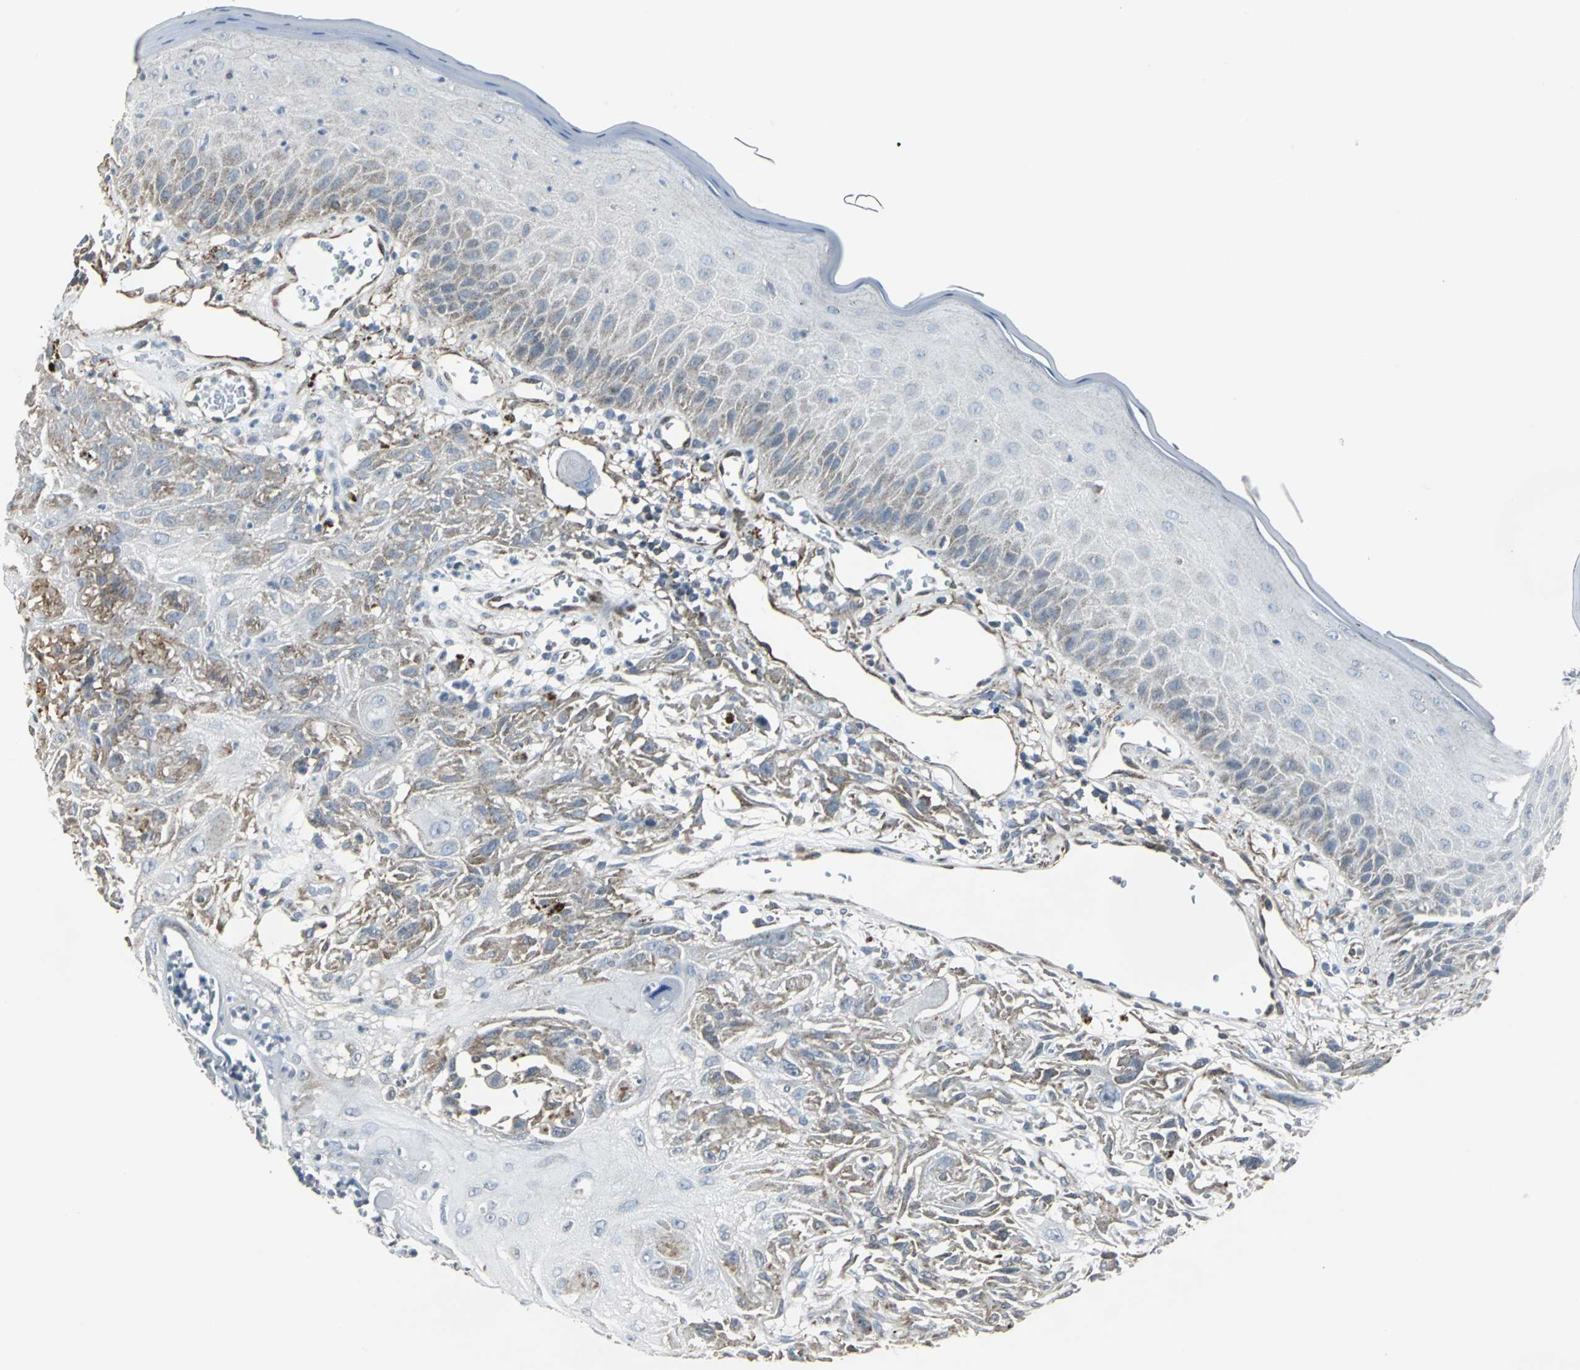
{"staining": {"intensity": "negative", "quantity": "none", "location": "none"}, "tissue": "skin cancer", "cell_type": "Tumor cells", "image_type": "cancer", "snomed": [{"axis": "morphology", "description": "Squamous cell carcinoma, NOS"}, {"axis": "topography", "description": "Skin"}], "caption": "Immunohistochemical staining of human skin cancer (squamous cell carcinoma) exhibits no significant staining in tumor cells.", "gene": "DNAJB4", "patient": {"sex": "female", "age": 59}}